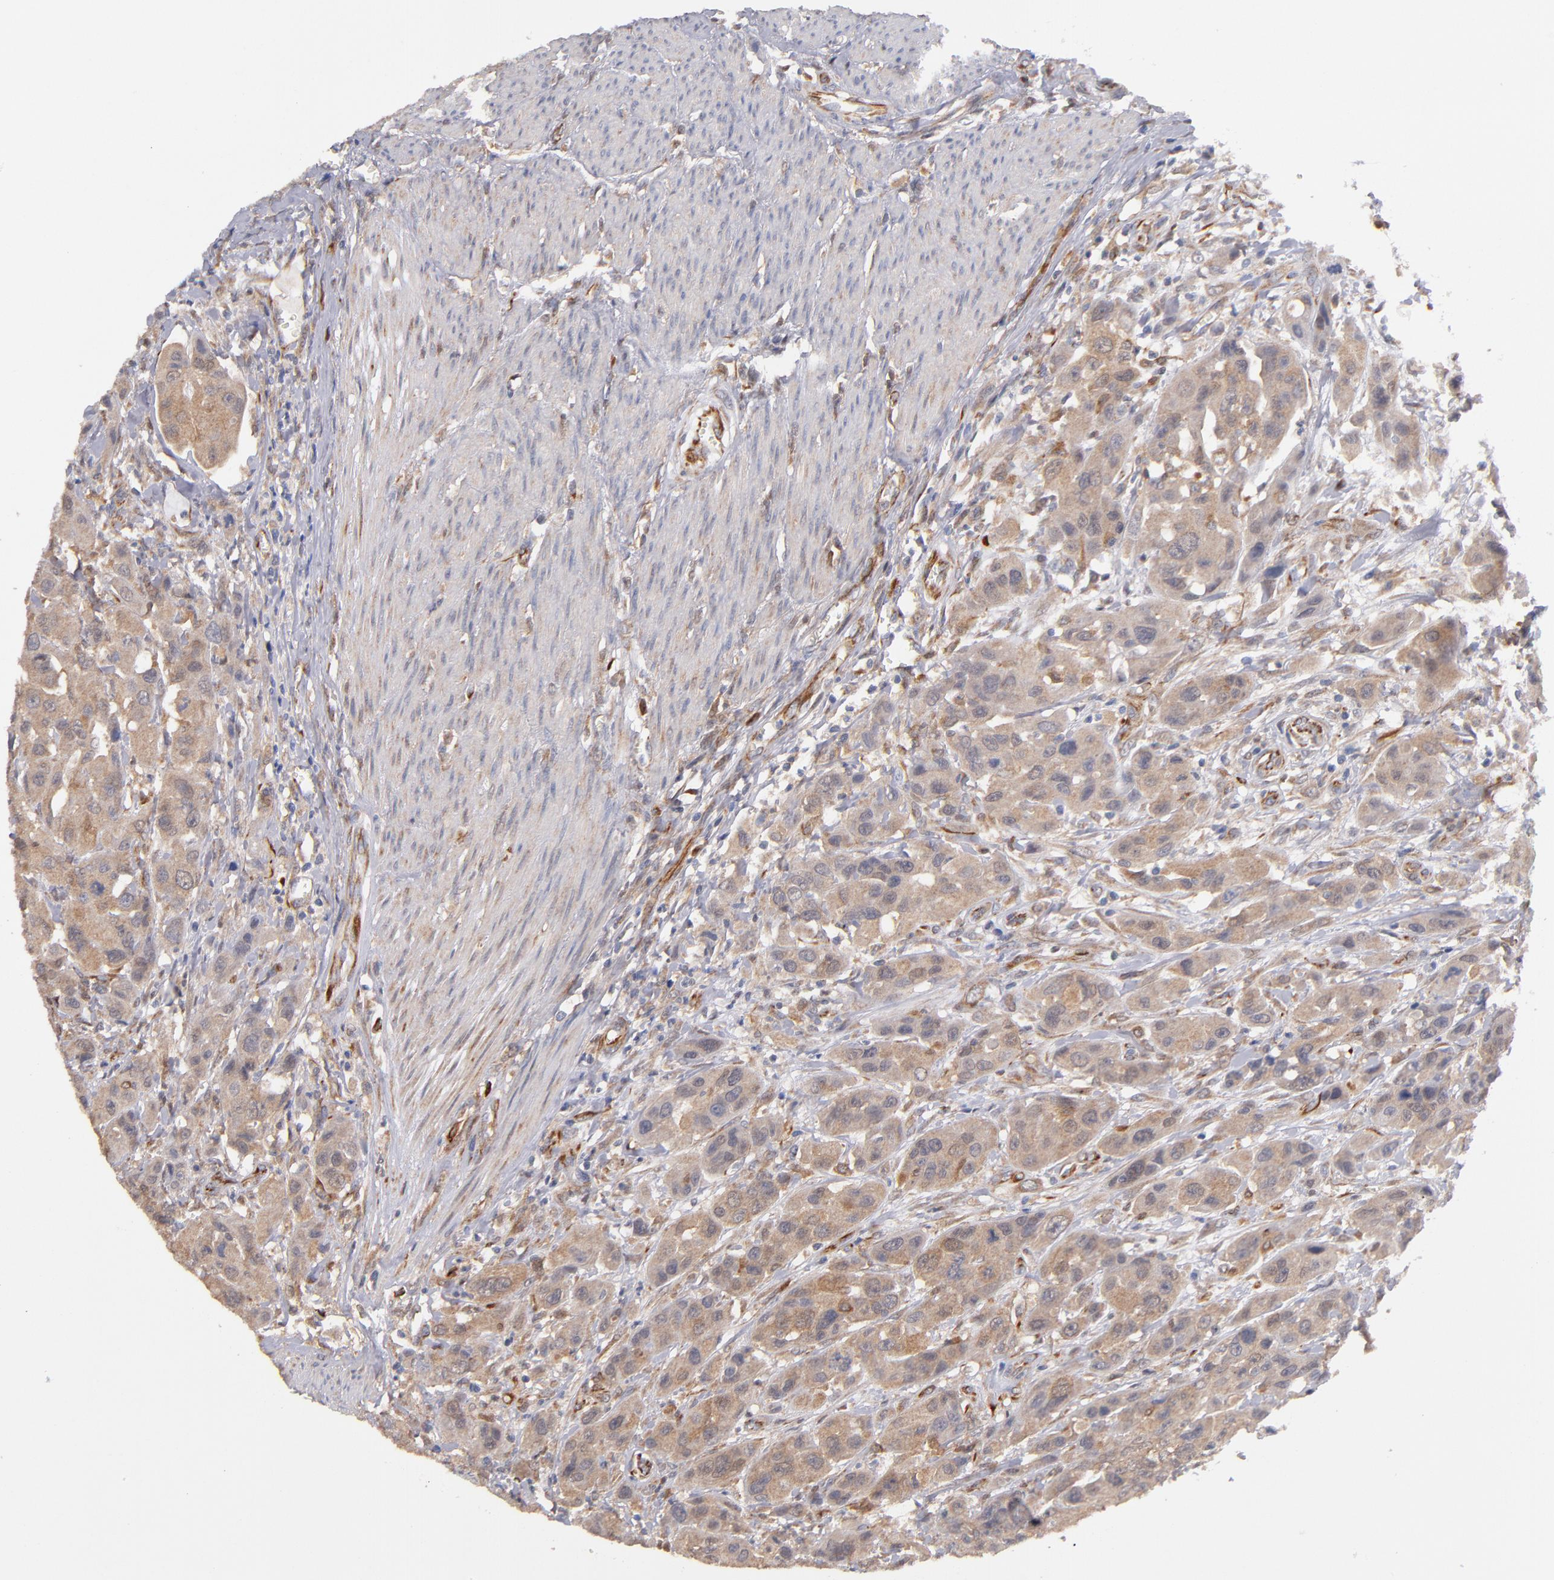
{"staining": {"intensity": "moderate", "quantity": ">75%", "location": "cytoplasmic/membranous"}, "tissue": "urothelial cancer", "cell_type": "Tumor cells", "image_type": "cancer", "snomed": [{"axis": "morphology", "description": "Urothelial carcinoma, High grade"}, {"axis": "topography", "description": "Urinary bladder"}], "caption": "Urothelial cancer was stained to show a protein in brown. There is medium levels of moderate cytoplasmic/membranous expression in about >75% of tumor cells.", "gene": "GMFG", "patient": {"sex": "male", "age": 73}}